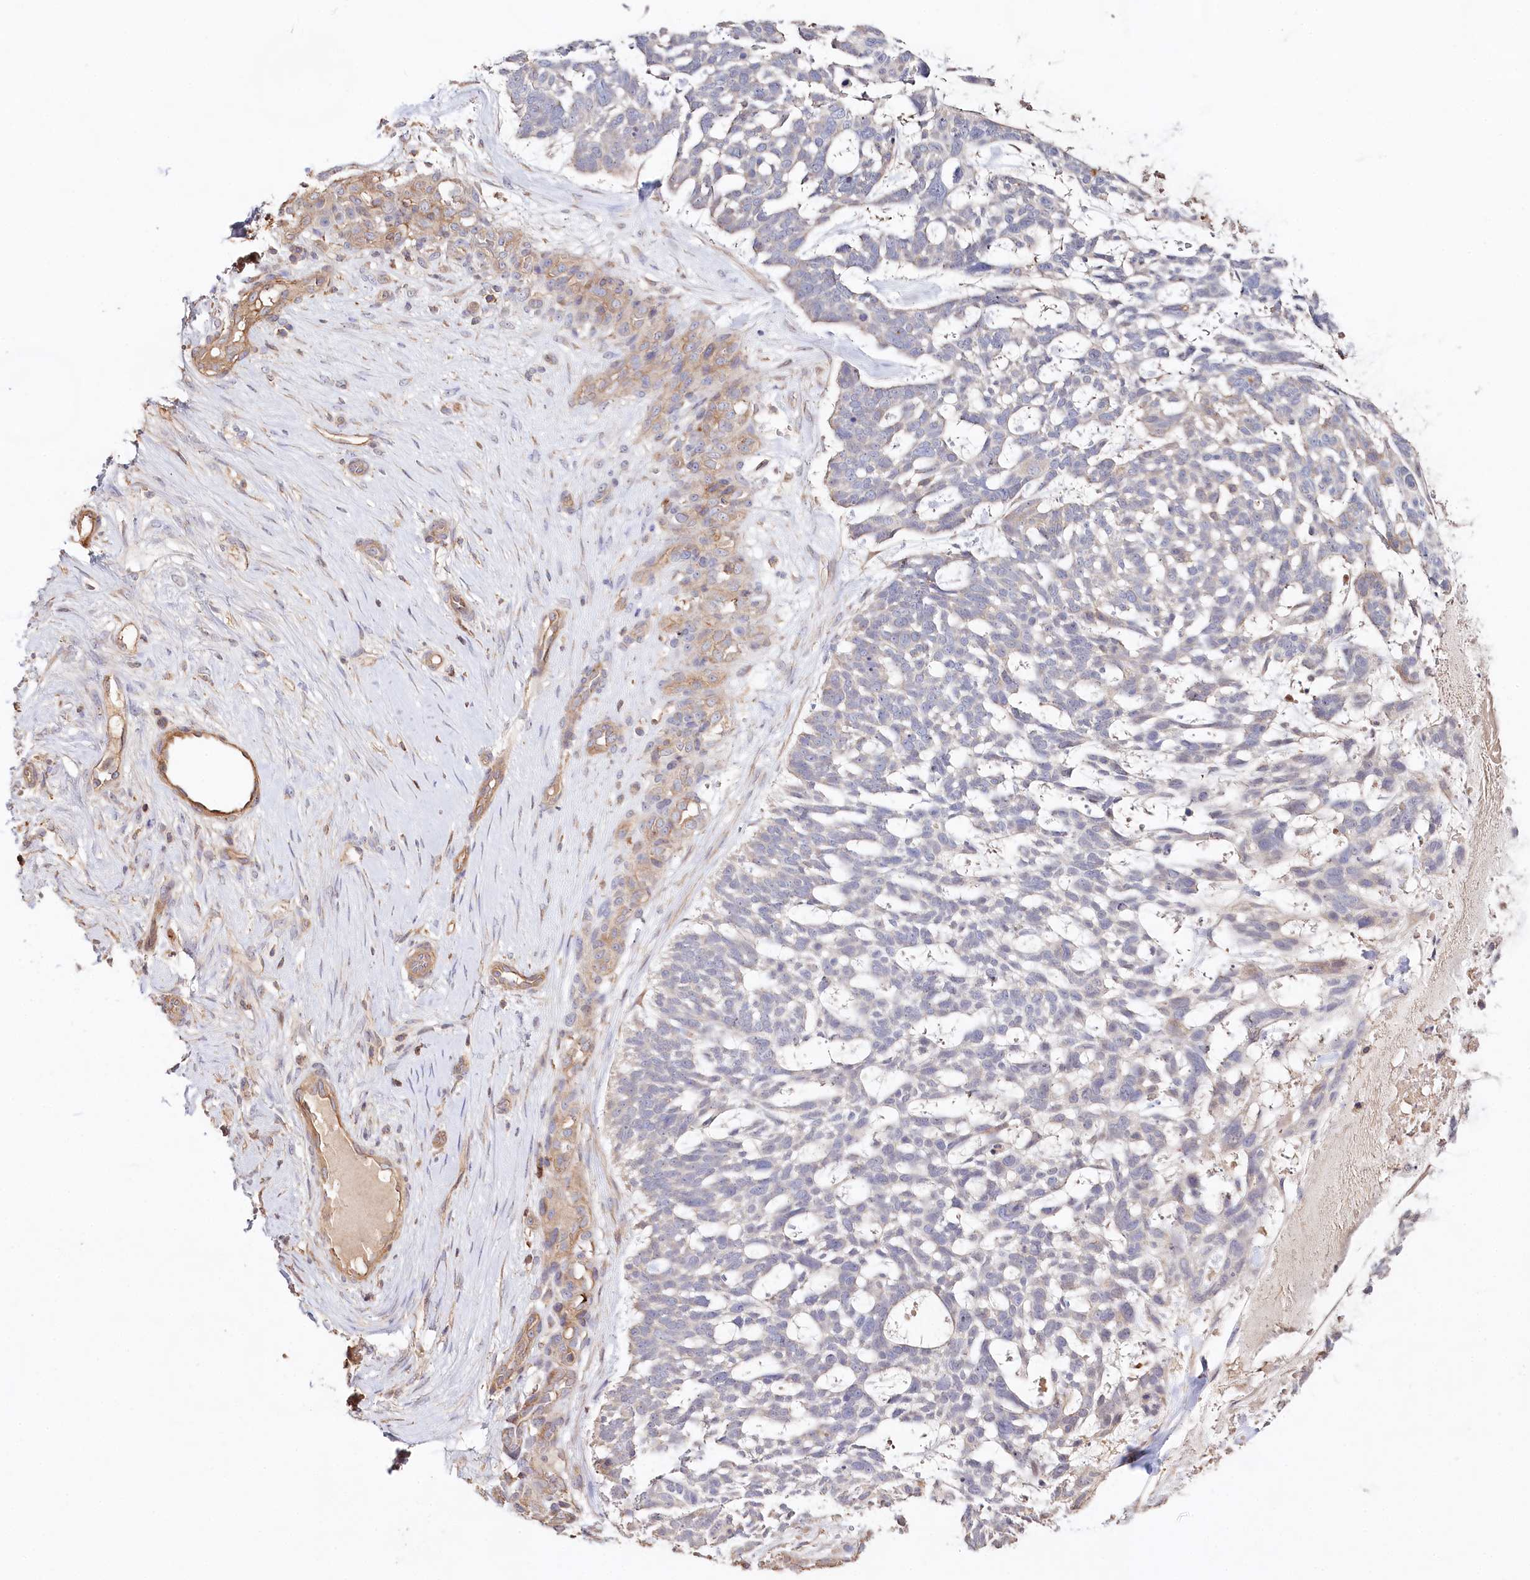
{"staining": {"intensity": "negative", "quantity": "none", "location": "none"}, "tissue": "skin cancer", "cell_type": "Tumor cells", "image_type": "cancer", "snomed": [{"axis": "morphology", "description": "Basal cell carcinoma"}, {"axis": "topography", "description": "Skin"}], "caption": "Immunohistochemical staining of skin basal cell carcinoma reveals no significant positivity in tumor cells.", "gene": "RBP5", "patient": {"sex": "male", "age": 88}}